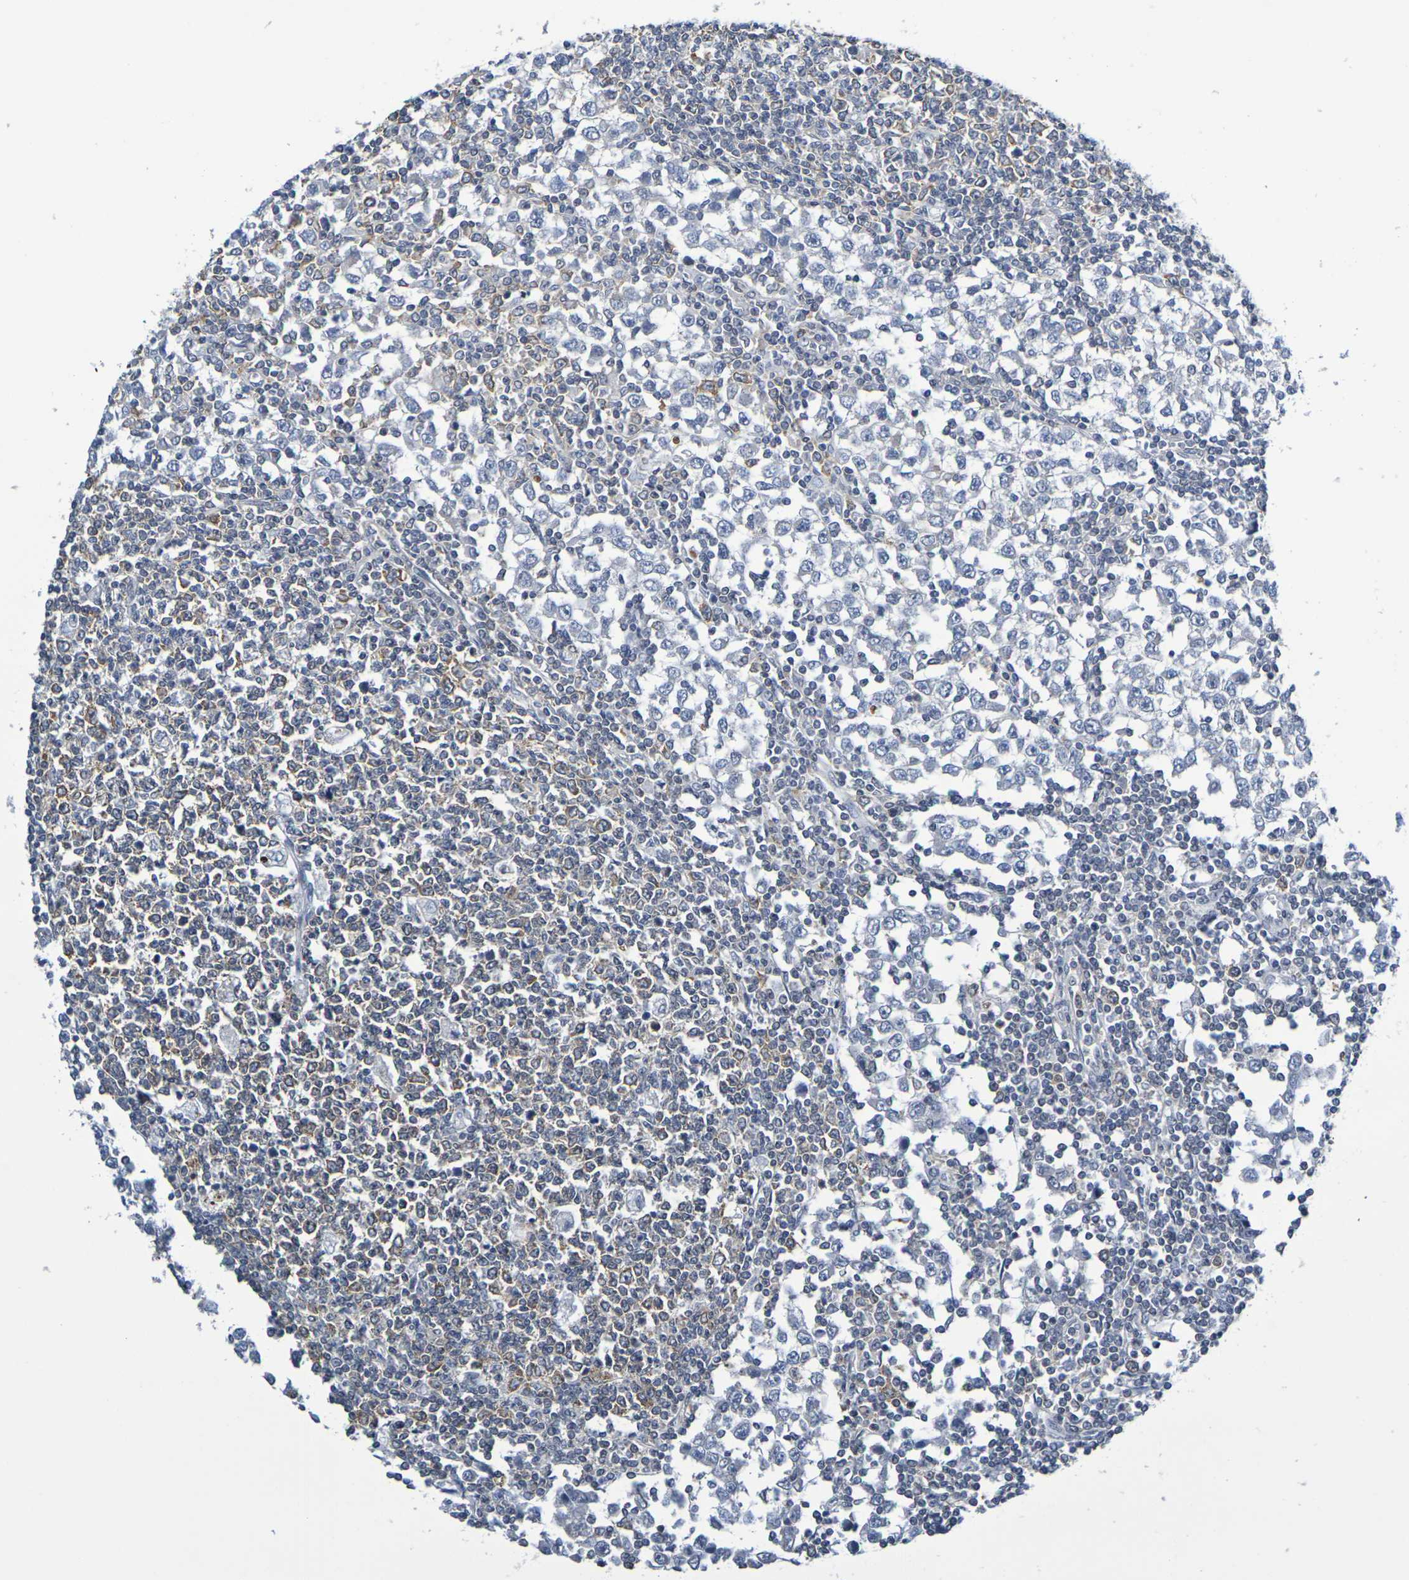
{"staining": {"intensity": "moderate", "quantity": ">75%", "location": "cytoplasmic/membranous"}, "tissue": "testis cancer", "cell_type": "Tumor cells", "image_type": "cancer", "snomed": [{"axis": "morphology", "description": "Seminoma, NOS"}, {"axis": "topography", "description": "Testis"}], "caption": "This image demonstrates immunohistochemistry staining of testis cancer (seminoma), with medium moderate cytoplasmic/membranous positivity in approximately >75% of tumor cells.", "gene": "CHRNB1", "patient": {"sex": "male", "age": 65}}